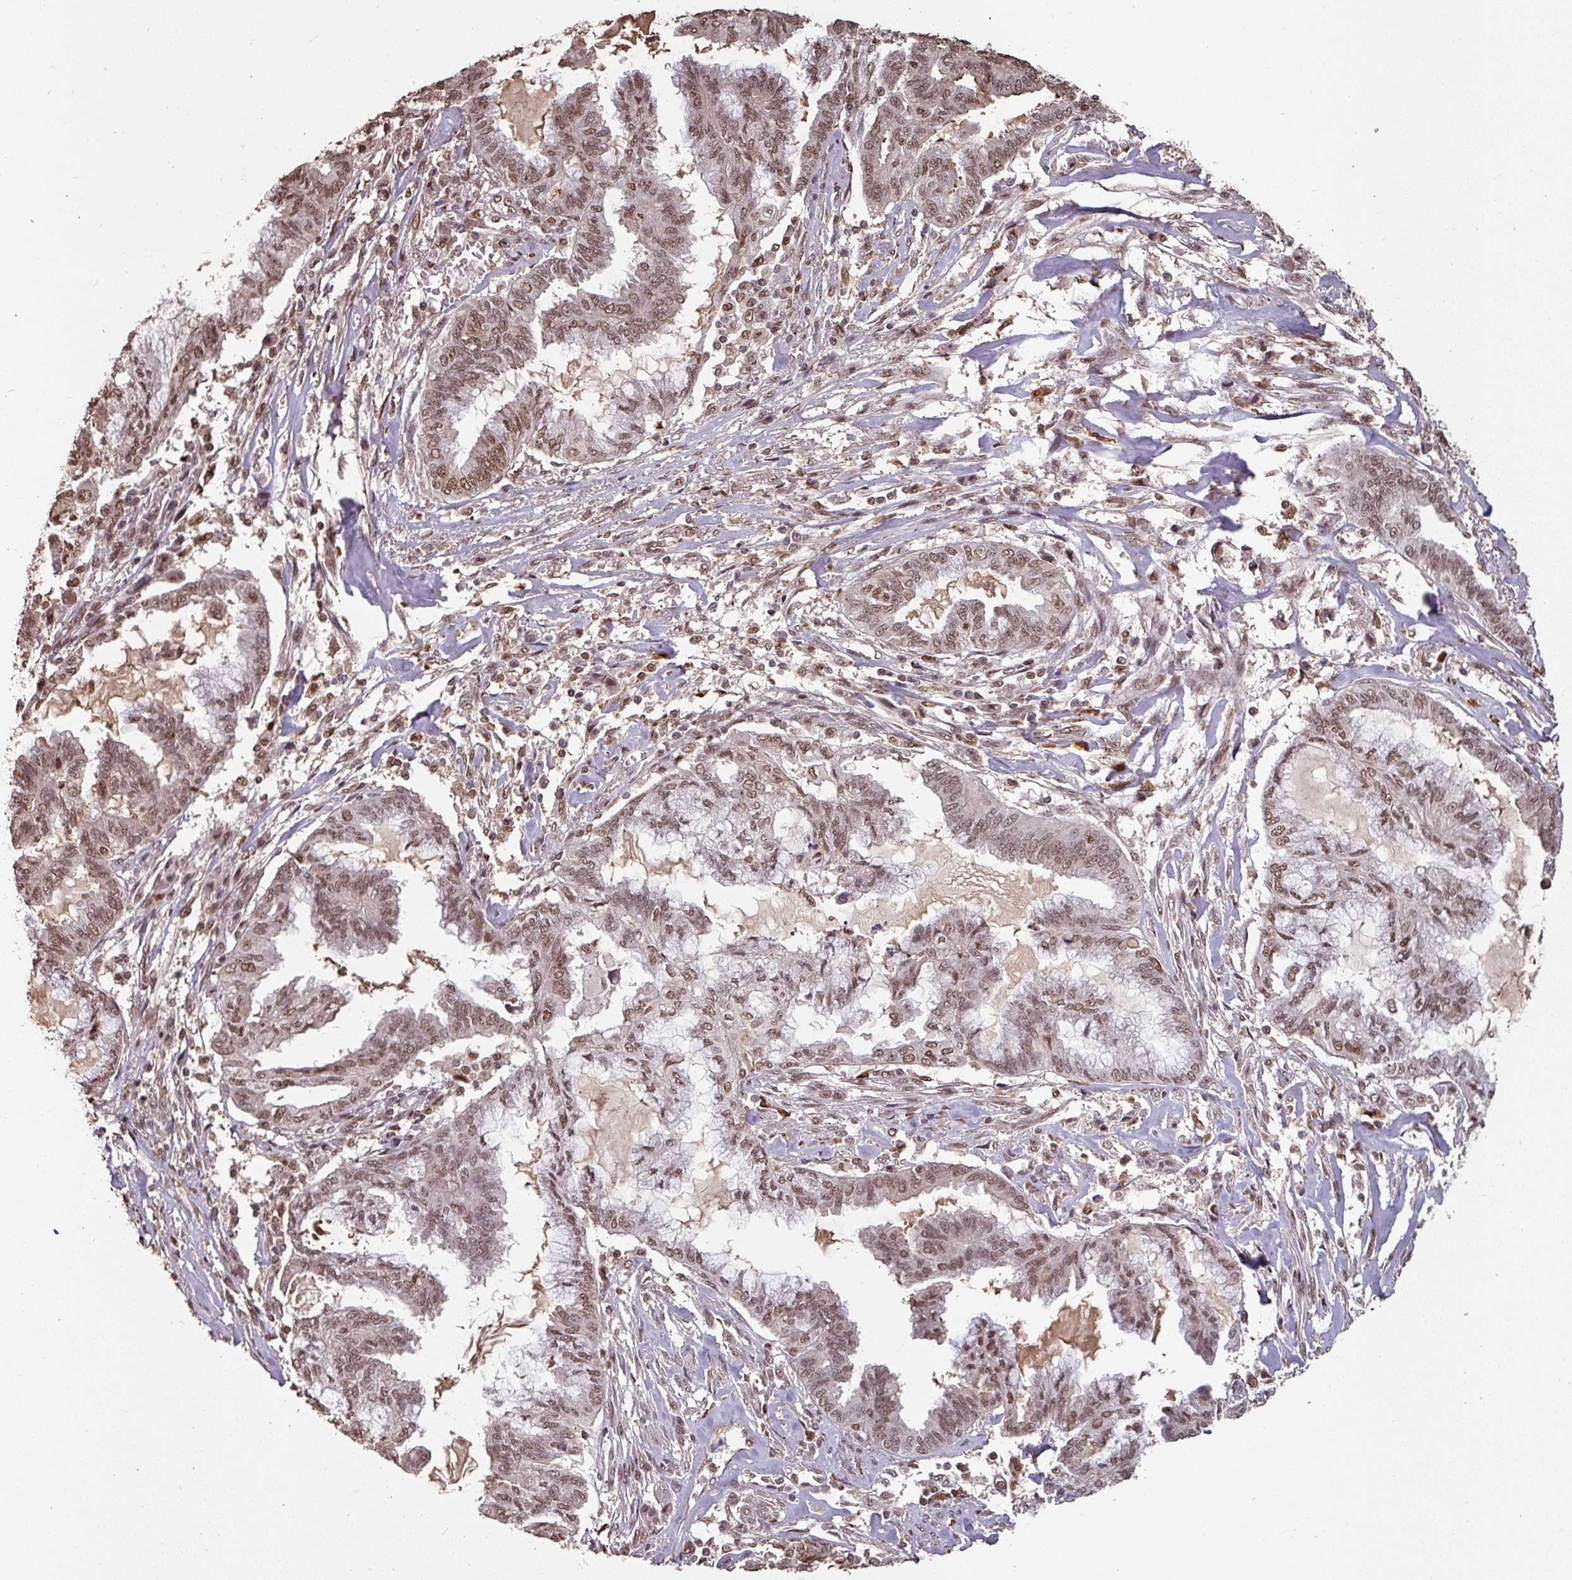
{"staining": {"intensity": "moderate", "quantity": ">75%", "location": "nuclear"}, "tissue": "endometrial cancer", "cell_type": "Tumor cells", "image_type": "cancer", "snomed": [{"axis": "morphology", "description": "Adenocarcinoma, NOS"}, {"axis": "topography", "description": "Endometrium"}], "caption": "IHC photomicrograph of endometrial cancer stained for a protein (brown), which demonstrates medium levels of moderate nuclear expression in about >75% of tumor cells.", "gene": "POLD1", "patient": {"sex": "female", "age": 86}}